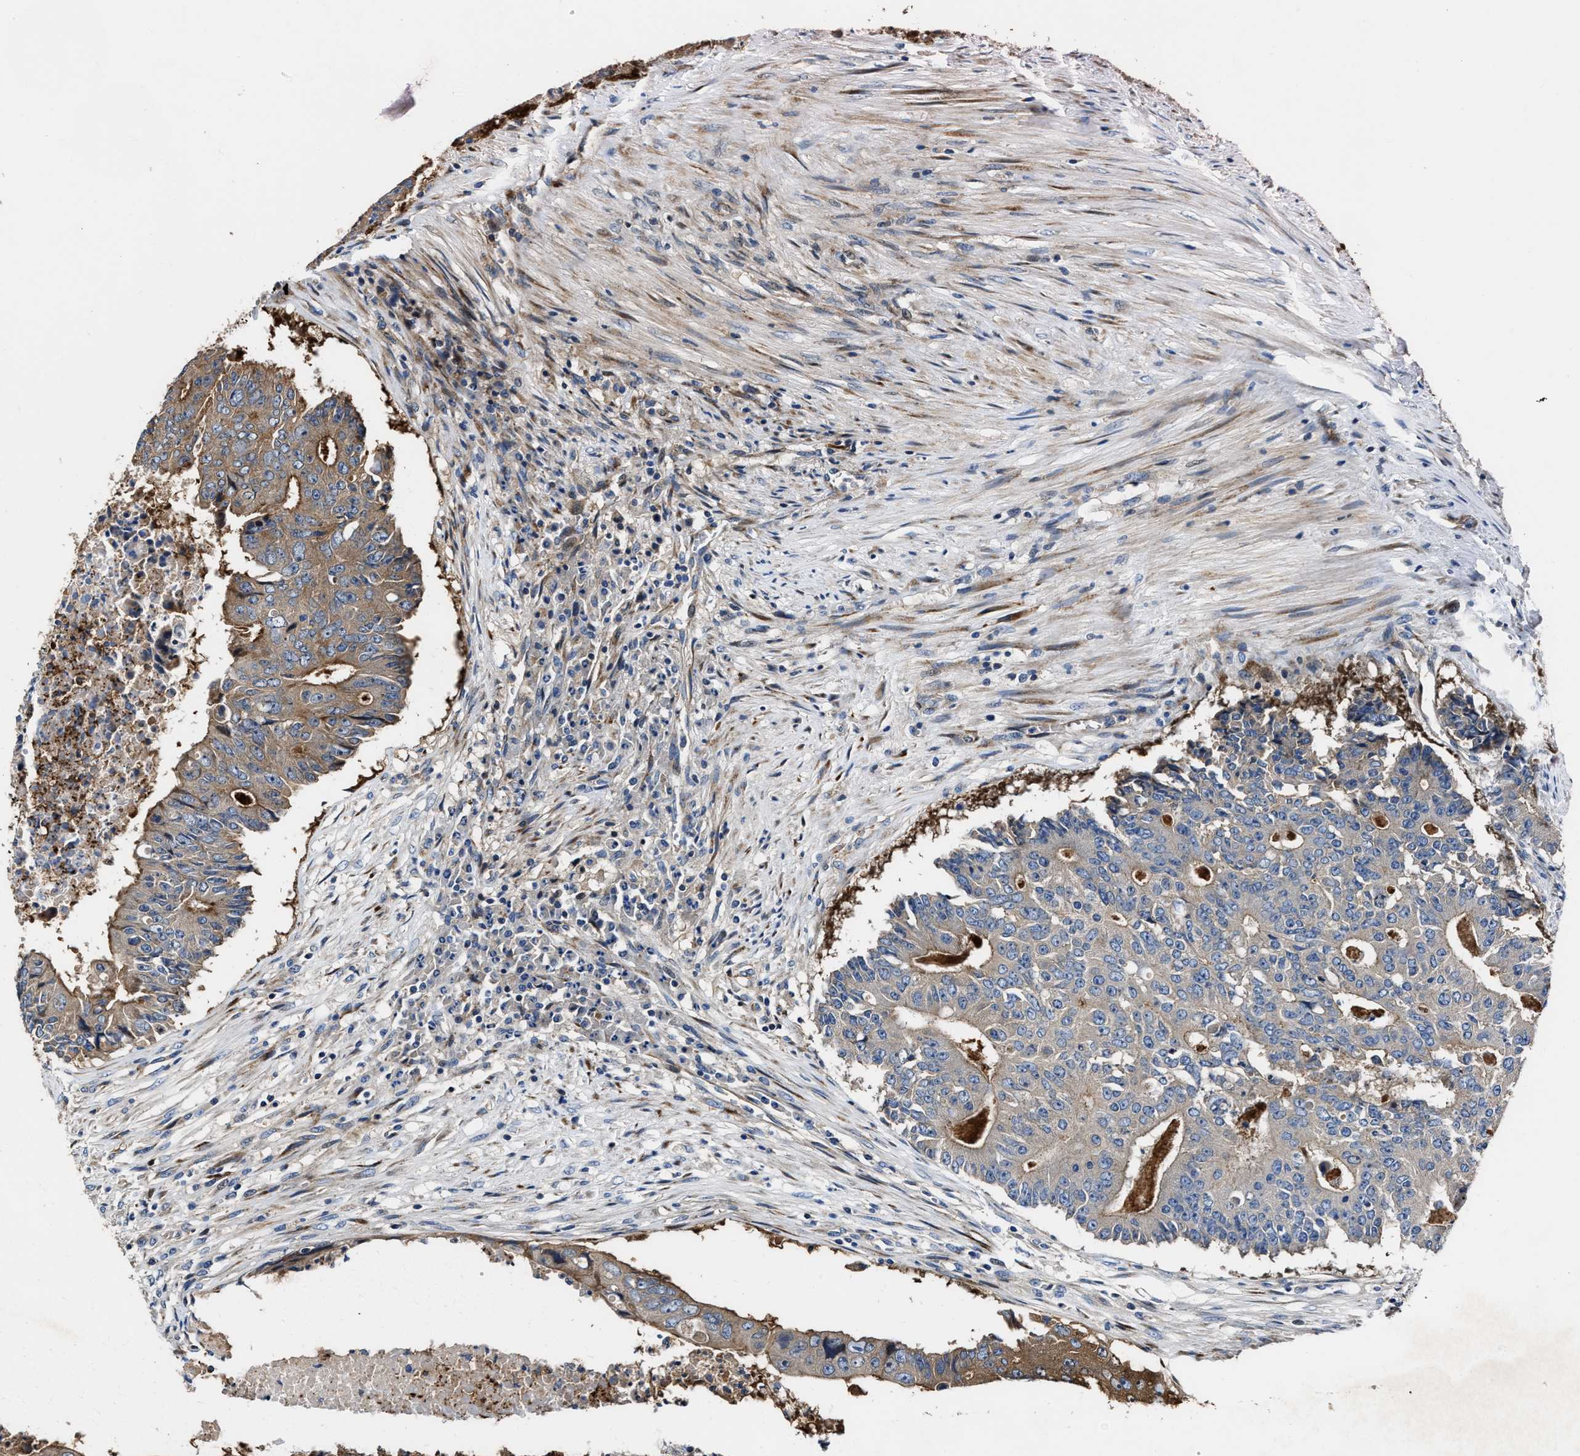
{"staining": {"intensity": "moderate", "quantity": ">75%", "location": "cytoplasmic/membranous"}, "tissue": "colorectal cancer", "cell_type": "Tumor cells", "image_type": "cancer", "snomed": [{"axis": "morphology", "description": "Adenocarcinoma, NOS"}, {"axis": "topography", "description": "Colon"}], "caption": "Immunohistochemical staining of colorectal adenocarcinoma exhibits medium levels of moderate cytoplasmic/membranous positivity in about >75% of tumor cells.", "gene": "PTAR1", "patient": {"sex": "male", "age": 87}}